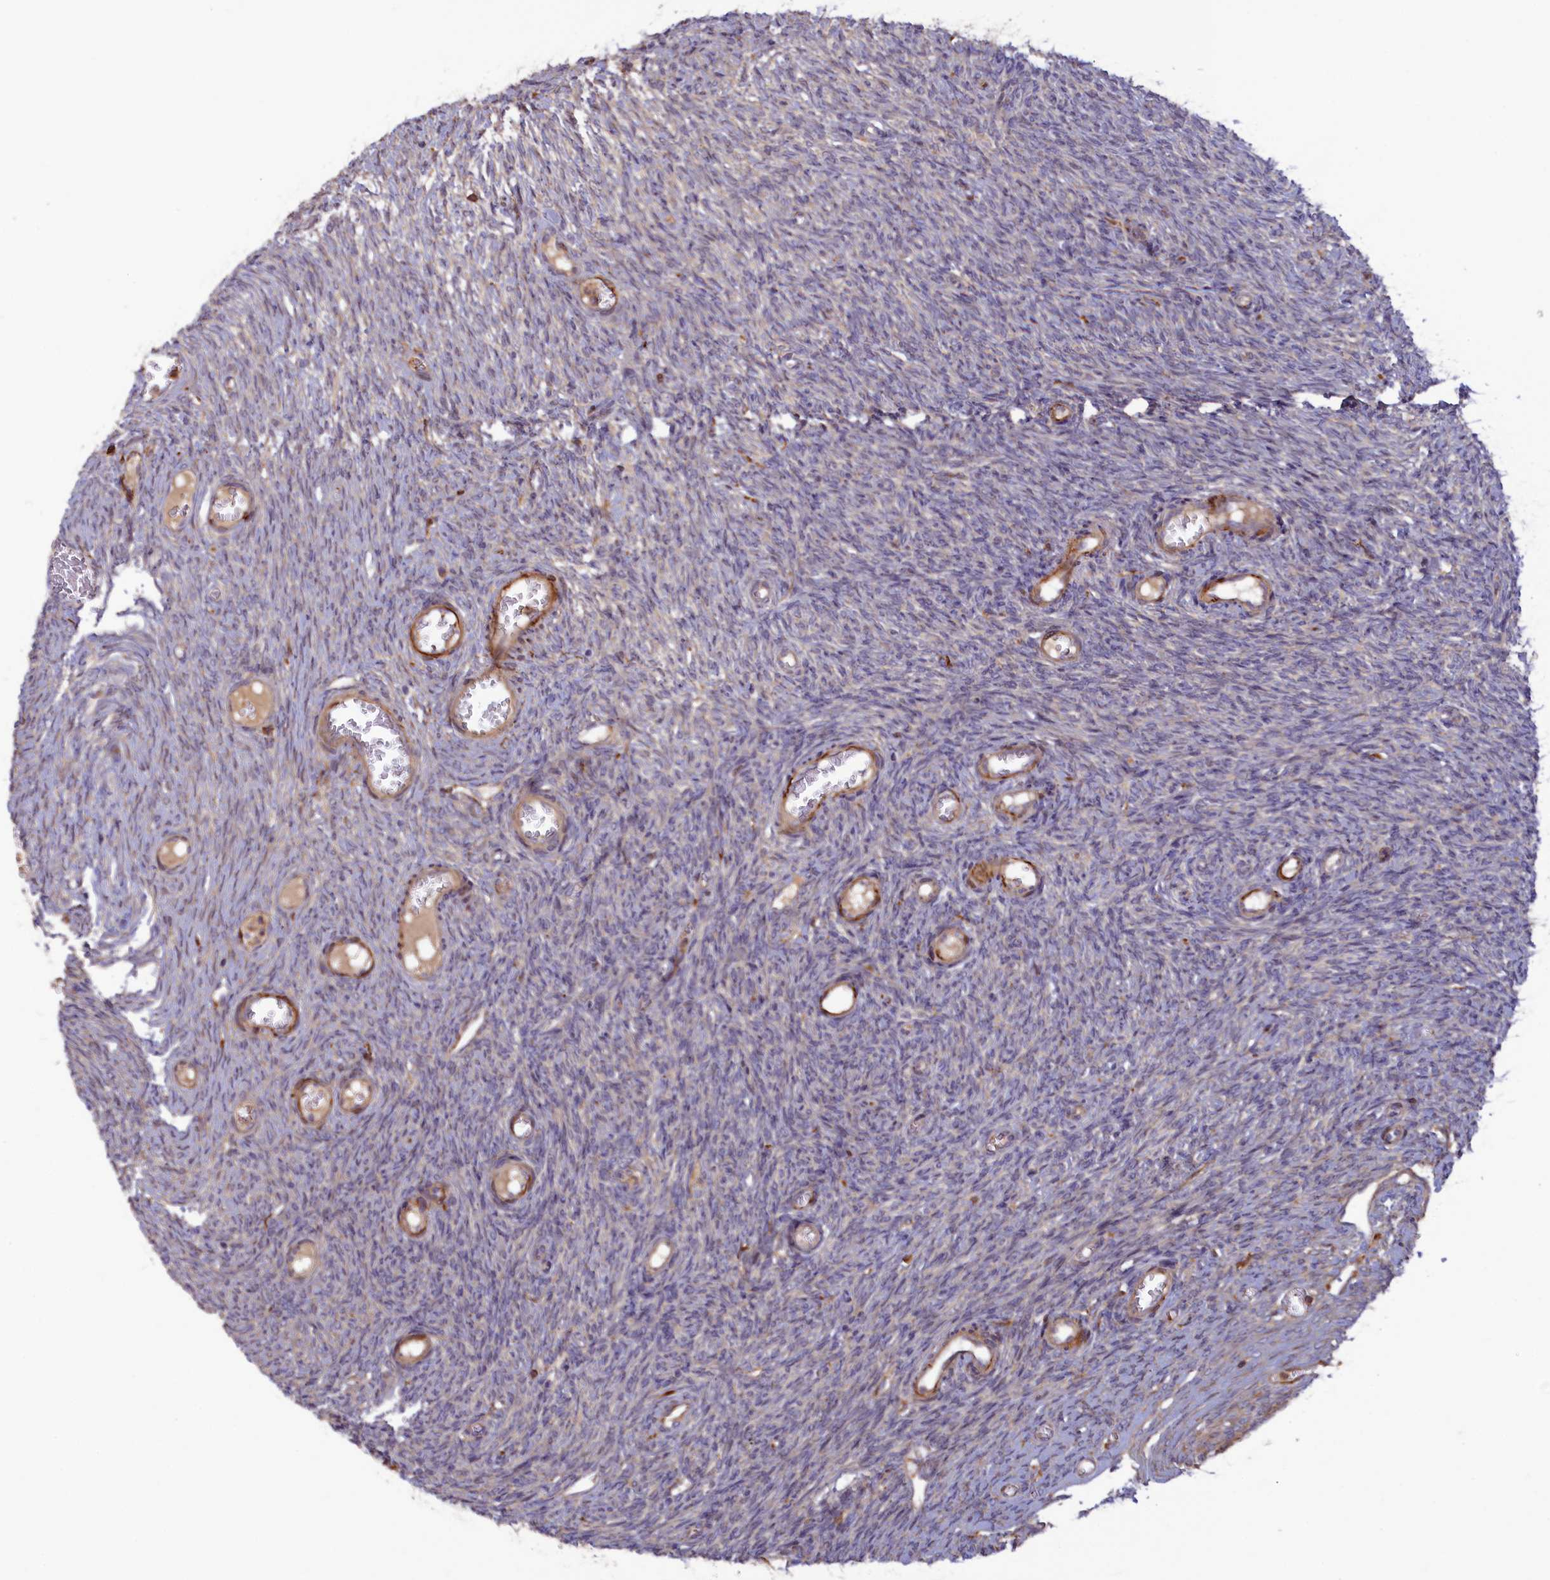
{"staining": {"intensity": "moderate", "quantity": "<25%", "location": "cytoplasmic/membranous"}, "tissue": "ovary", "cell_type": "Follicle cells", "image_type": "normal", "snomed": [{"axis": "morphology", "description": "Normal tissue, NOS"}, {"axis": "topography", "description": "Ovary"}], "caption": "Follicle cells display low levels of moderate cytoplasmic/membranous positivity in about <25% of cells in benign human ovary. The protein of interest is stained brown, and the nuclei are stained in blue (DAB IHC with brightfield microscopy, high magnification).", "gene": "FERMT1", "patient": {"sex": "female", "age": 44}}